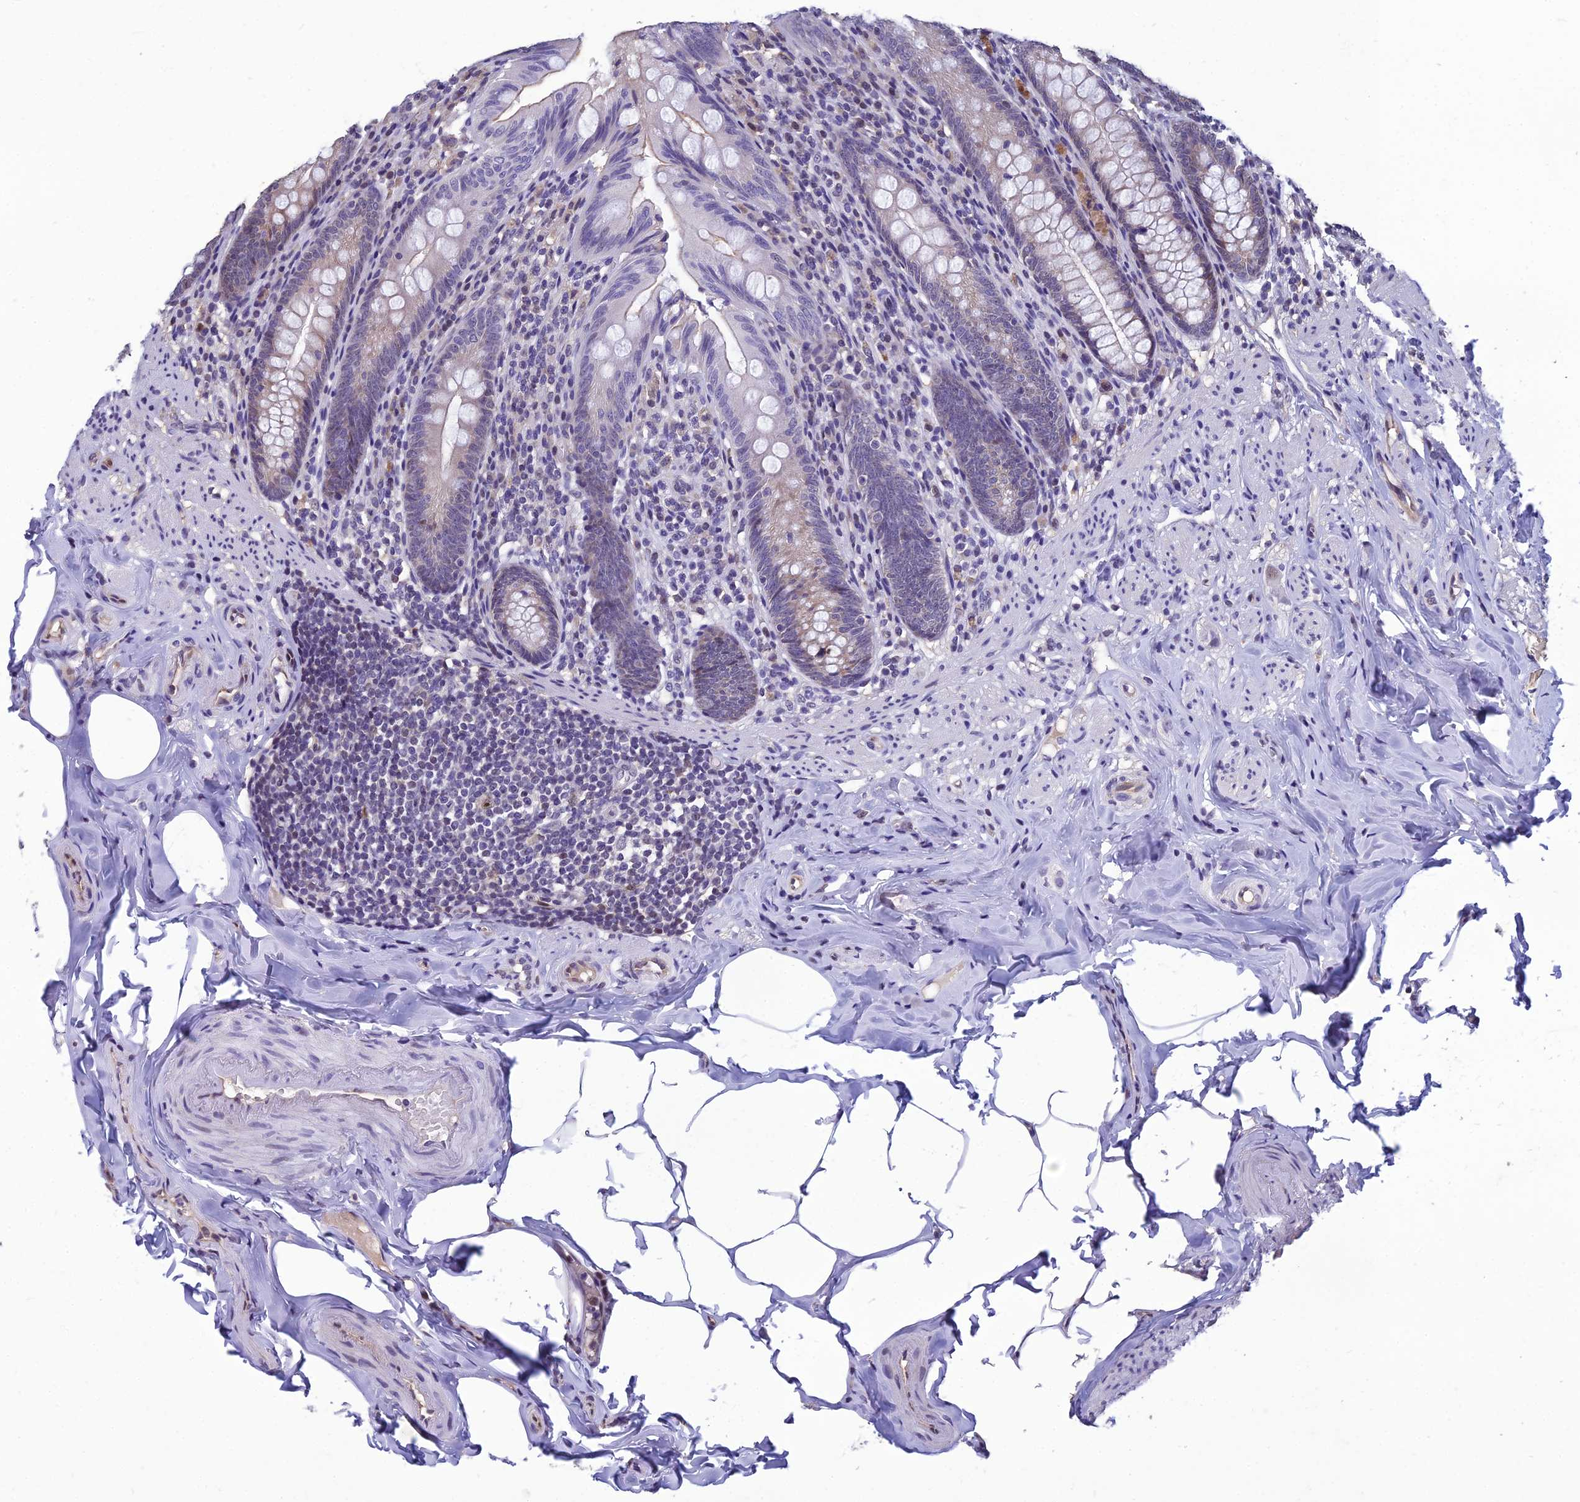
{"staining": {"intensity": "weak", "quantity": "<25%", "location": "cytoplasmic/membranous"}, "tissue": "appendix", "cell_type": "Glandular cells", "image_type": "normal", "snomed": [{"axis": "morphology", "description": "Normal tissue, NOS"}, {"axis": "topography", "description": "Appendix"}], "caption": "DAB immunohistochemical staining of unremarkable appendix demonstrates no significant expression in glandular cells.", "gene": "GRWD1", "patient": {"sex": "male", "age": 55}}